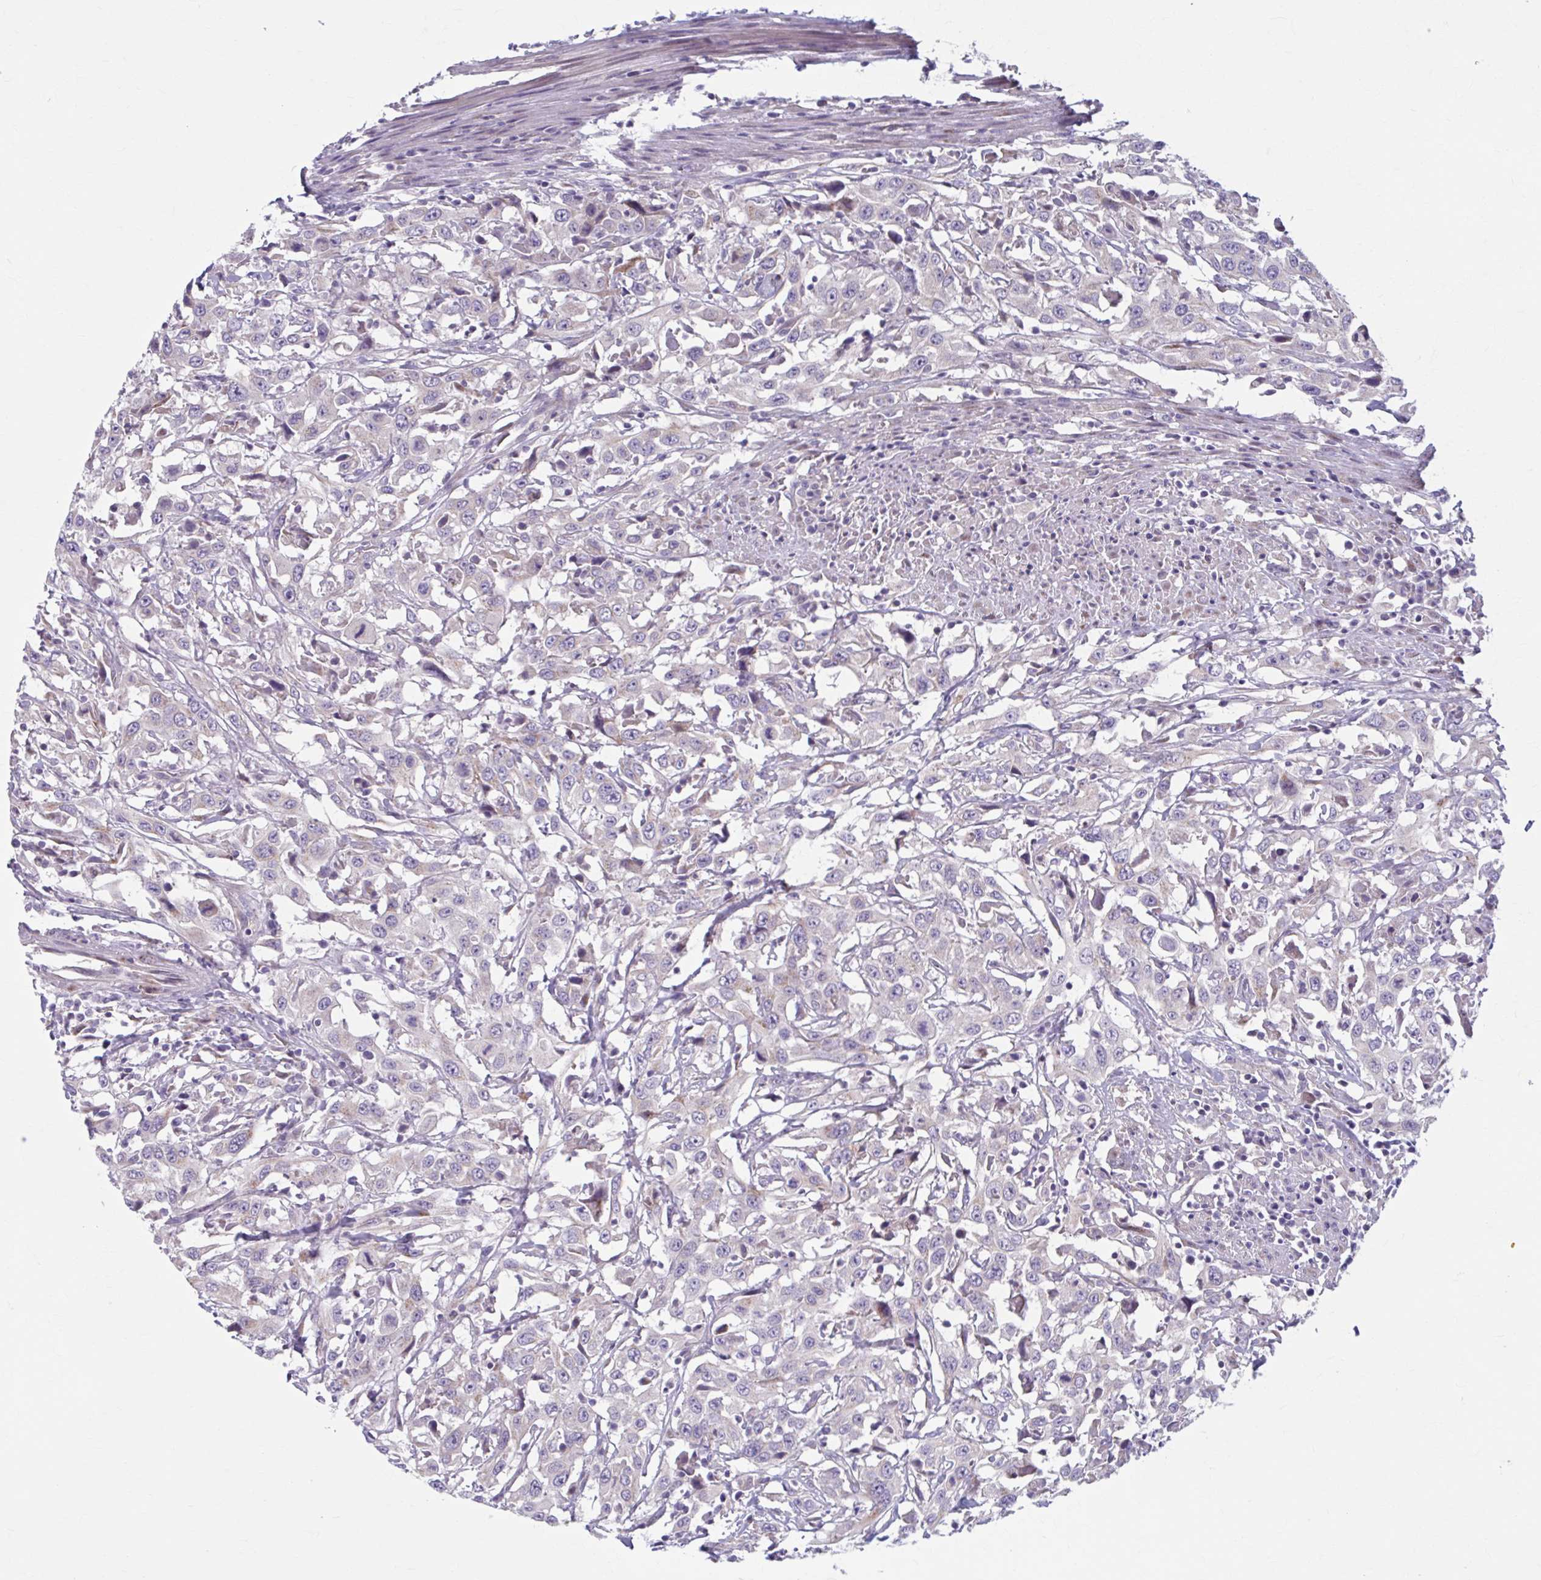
{"staining": {"intensity": "negative", "quantity": "none", "location": "none"}, "tissue": "urothelial cancer", "cell_type": "Tumor cells", "image_type": "cancer", "snomed": [{"axis": "morphology", "description": "Urothelial carcinoma, High grade"}, {"axis": "topography", "description": "Urinary bladder"}], "caption": "The immunohistochemistry (IHC) image has no significant positivity in tumor cells of high-grade urothelial carcinoma tissue.", "gene": "CHST3", "patient": {"sex": "male", "age": 61}}